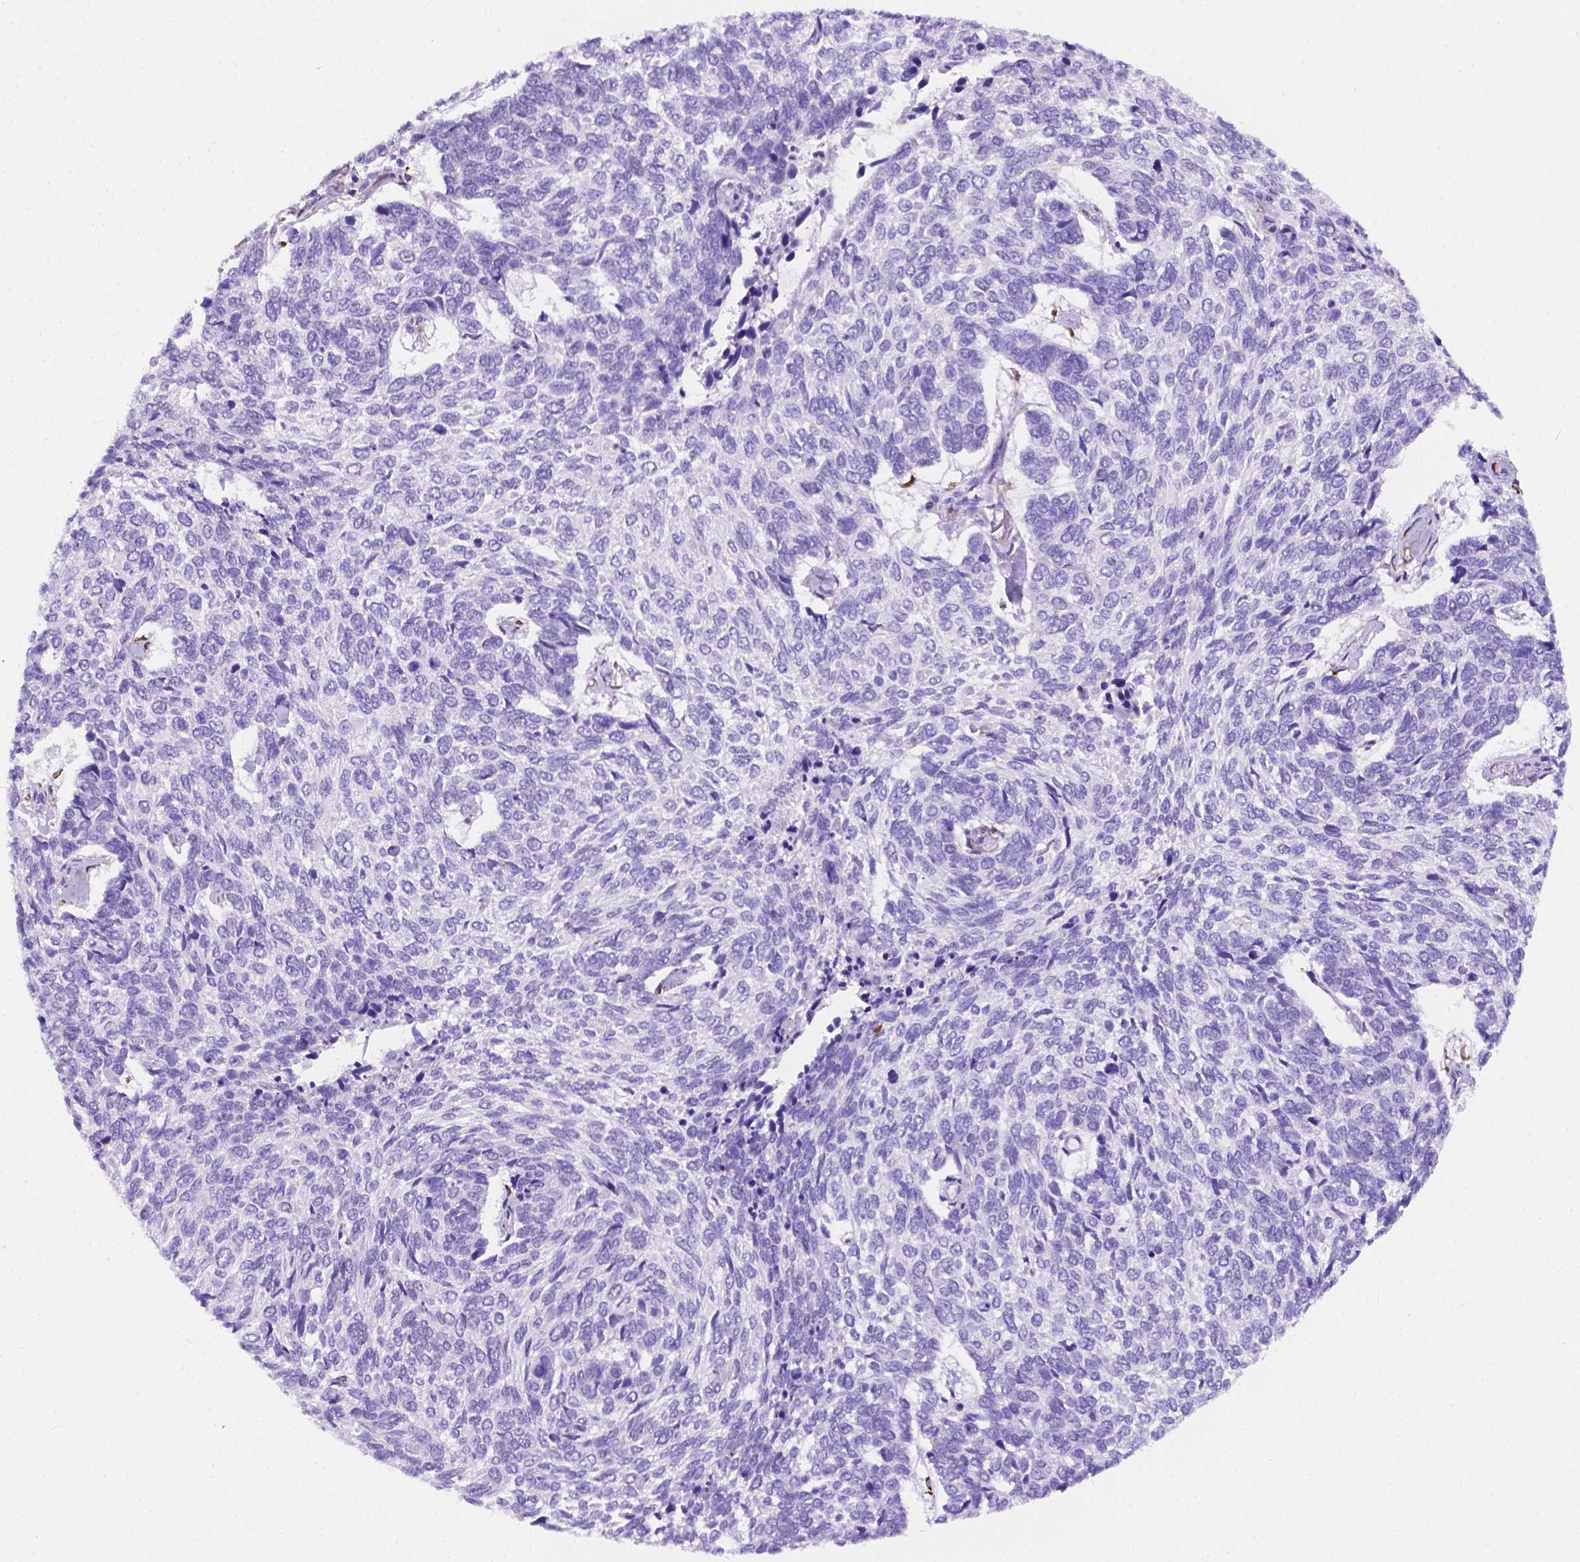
{"staining": {"intensity": "negative", "quantity": "none", "location": "none"}, "tissue": "skin cancer", "cell_type": "Tumor cells", "image_type": "cancer", "snomed": [{"axis": "morphology", "description": "Basal cell carcinoma"}, {"axis": "topography", "description": "Skin"}], "caption": "This is a photomicrograph of immunohistochemistry staining of basal cell carcinoma (skin), which shows no expression in tumor cells. (DAB (3,3'-diaminobenzidine) IHC with hematoxylin counter stain).", "gene": "MACF1", "patient": {"sex": "female", "age": 65}}